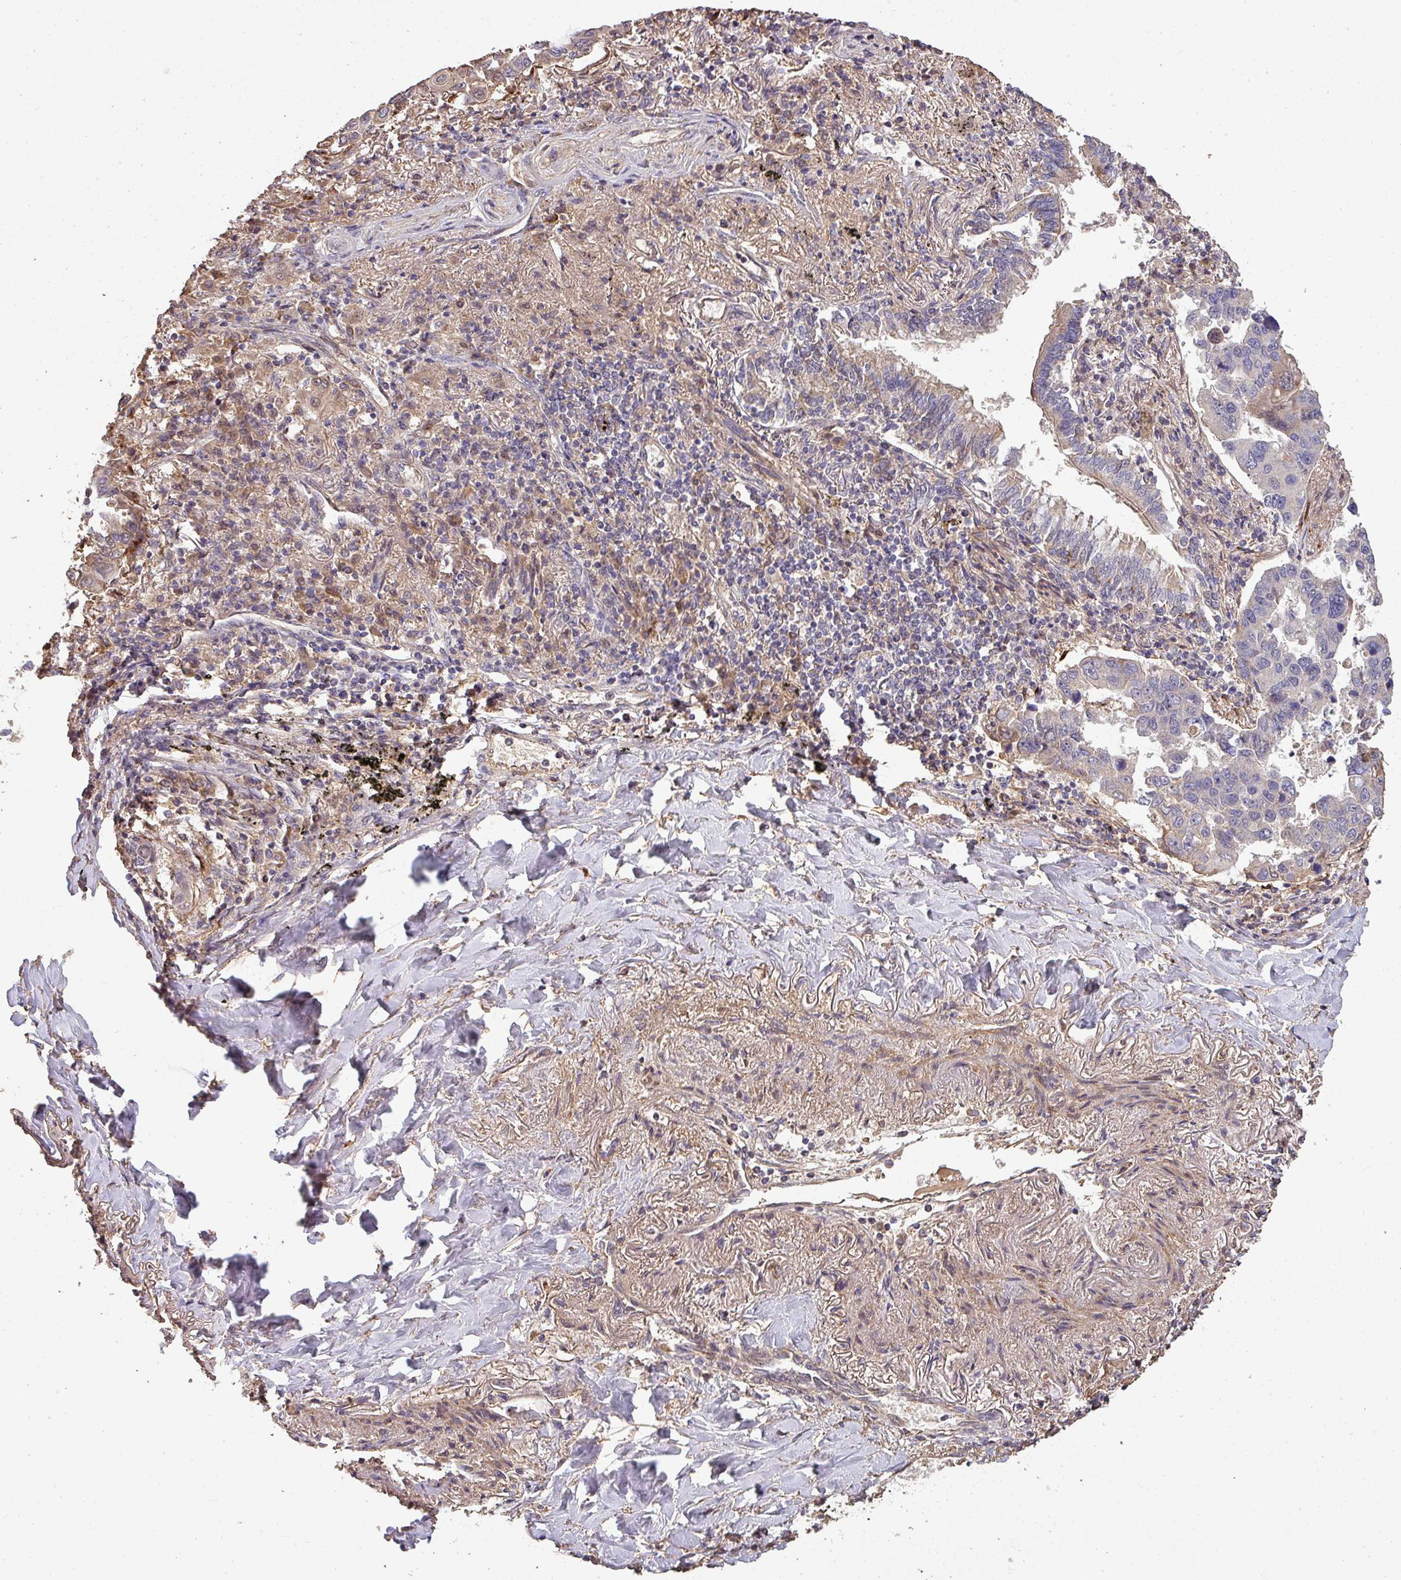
{"staining": {"intensity": "moderate", "quantity": "<25%", "location": "cytoplasmic/membranous"}, "tissue": "lung cancer", "cell_type": "Tumor cells", "image_type": "cancer", "snomed": [{"axis": "morphology", "description": "Adenocarcinoma, NOS"}, {"axis": "topography", "description": "Lung"}], "caption": "A photomicrograph of human lung cancer (adenocarcinoma) stained for a protein exhibits moderate cytoplasmic/membranous brown staining in tumor cells. (DAB IHC with brightfield microscopy, high magnification).", "gene": "ISLR", "patient": {"sex": "male", "age": 64}}